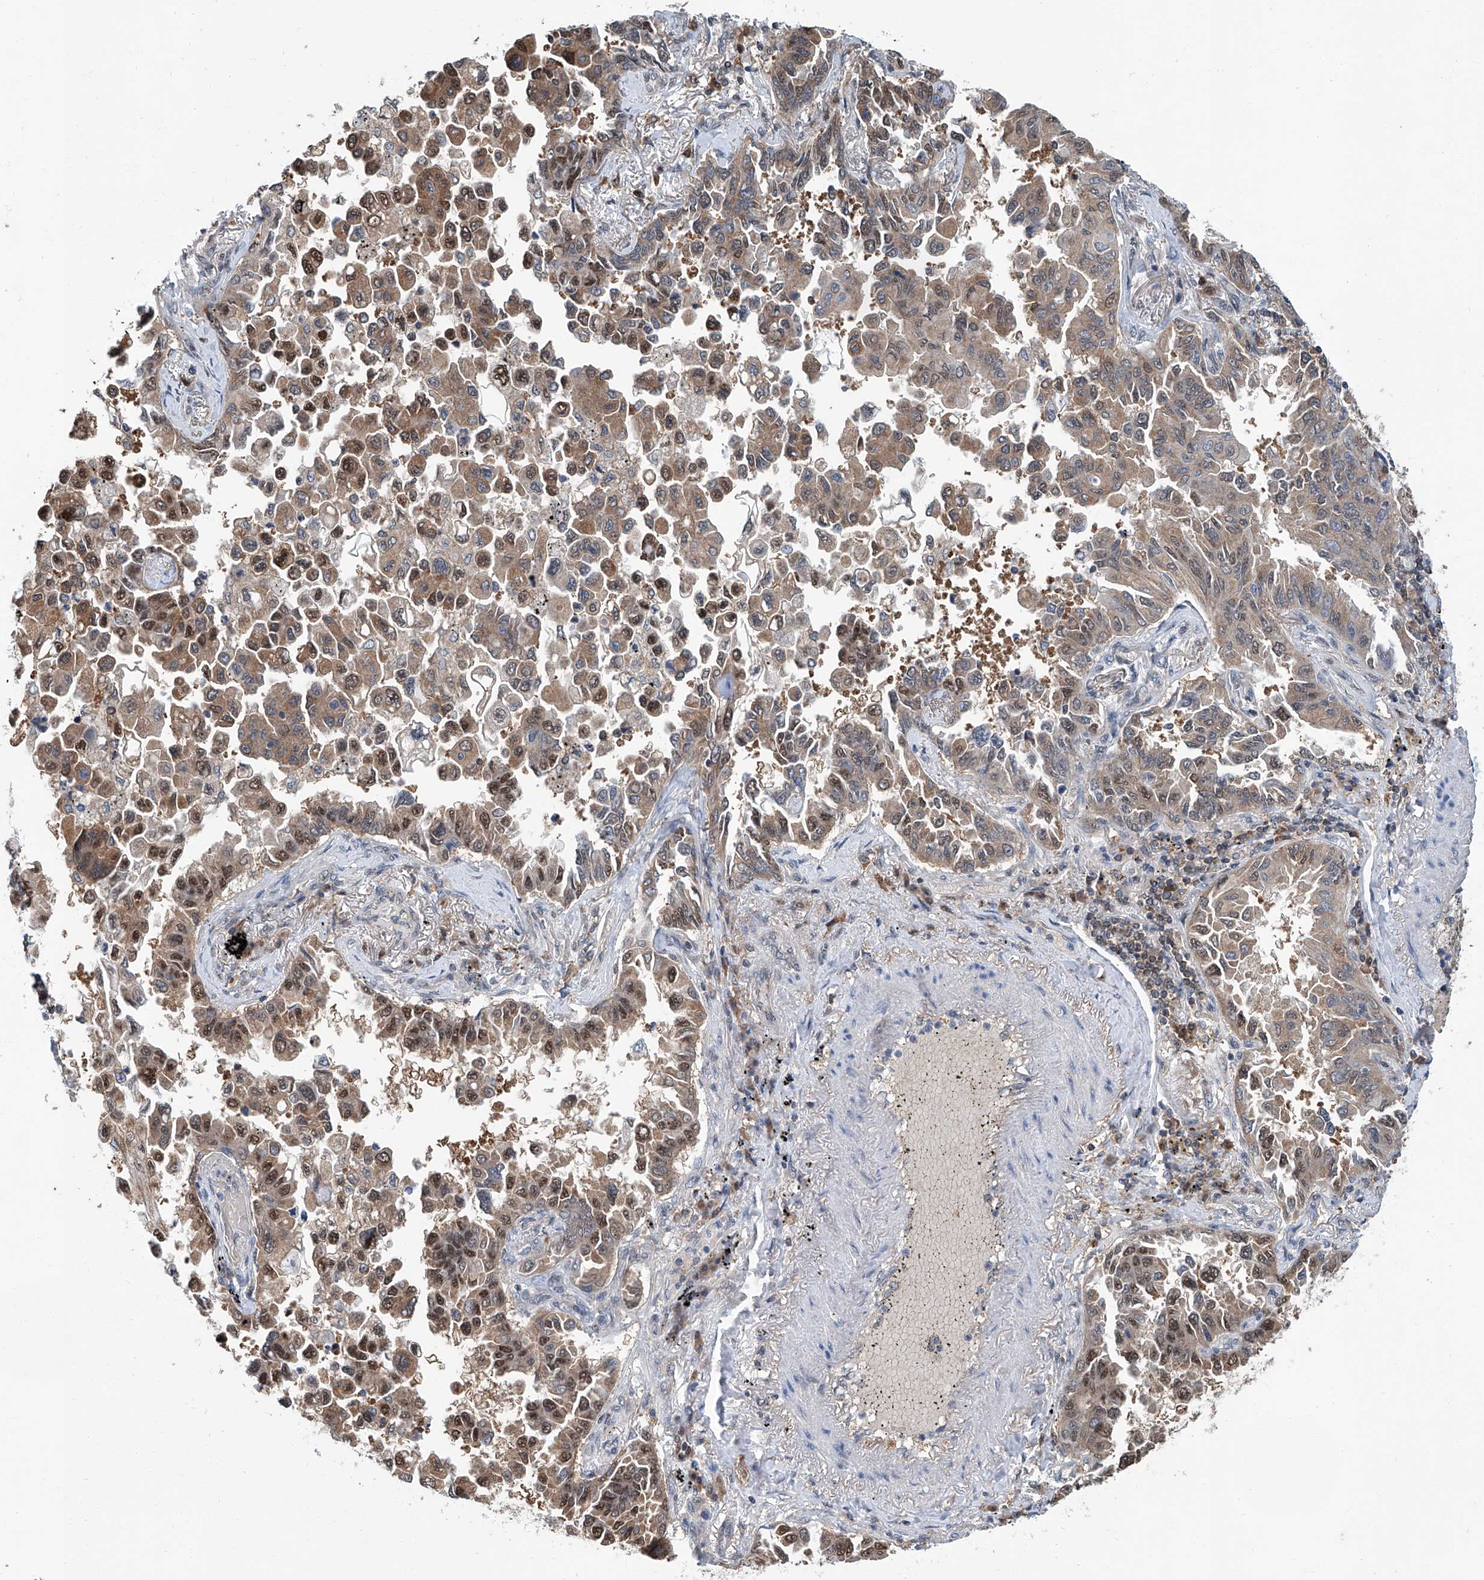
{"staining": {"intensity": "moderate", "quantity": ">75%", "location": "cytoplasmic/membranous,nuclear"}, "tissue": "lung cancer", "cell_type": "Tumor cells", "image_type": "cancer", "snomed": [{"axis": "morphology", "description": "Adenocarcinoma, NOS"}, {"axis": "topography", "description": "Lung"}], "caption": "Immunohistochemistry photomicrograph of neoplastic tissue: human adenocarcinoma (lung) stained using immunohistochemistry shows medium levels of moderate protein expression localized specifically in the cytoplasmic/membranous and nuclear of tumor cells, appearing as a cytoplasmic/membranous and nuclear brown color.", "gene": "CLK1", "patient": {"sex": "female", "age": 67}}